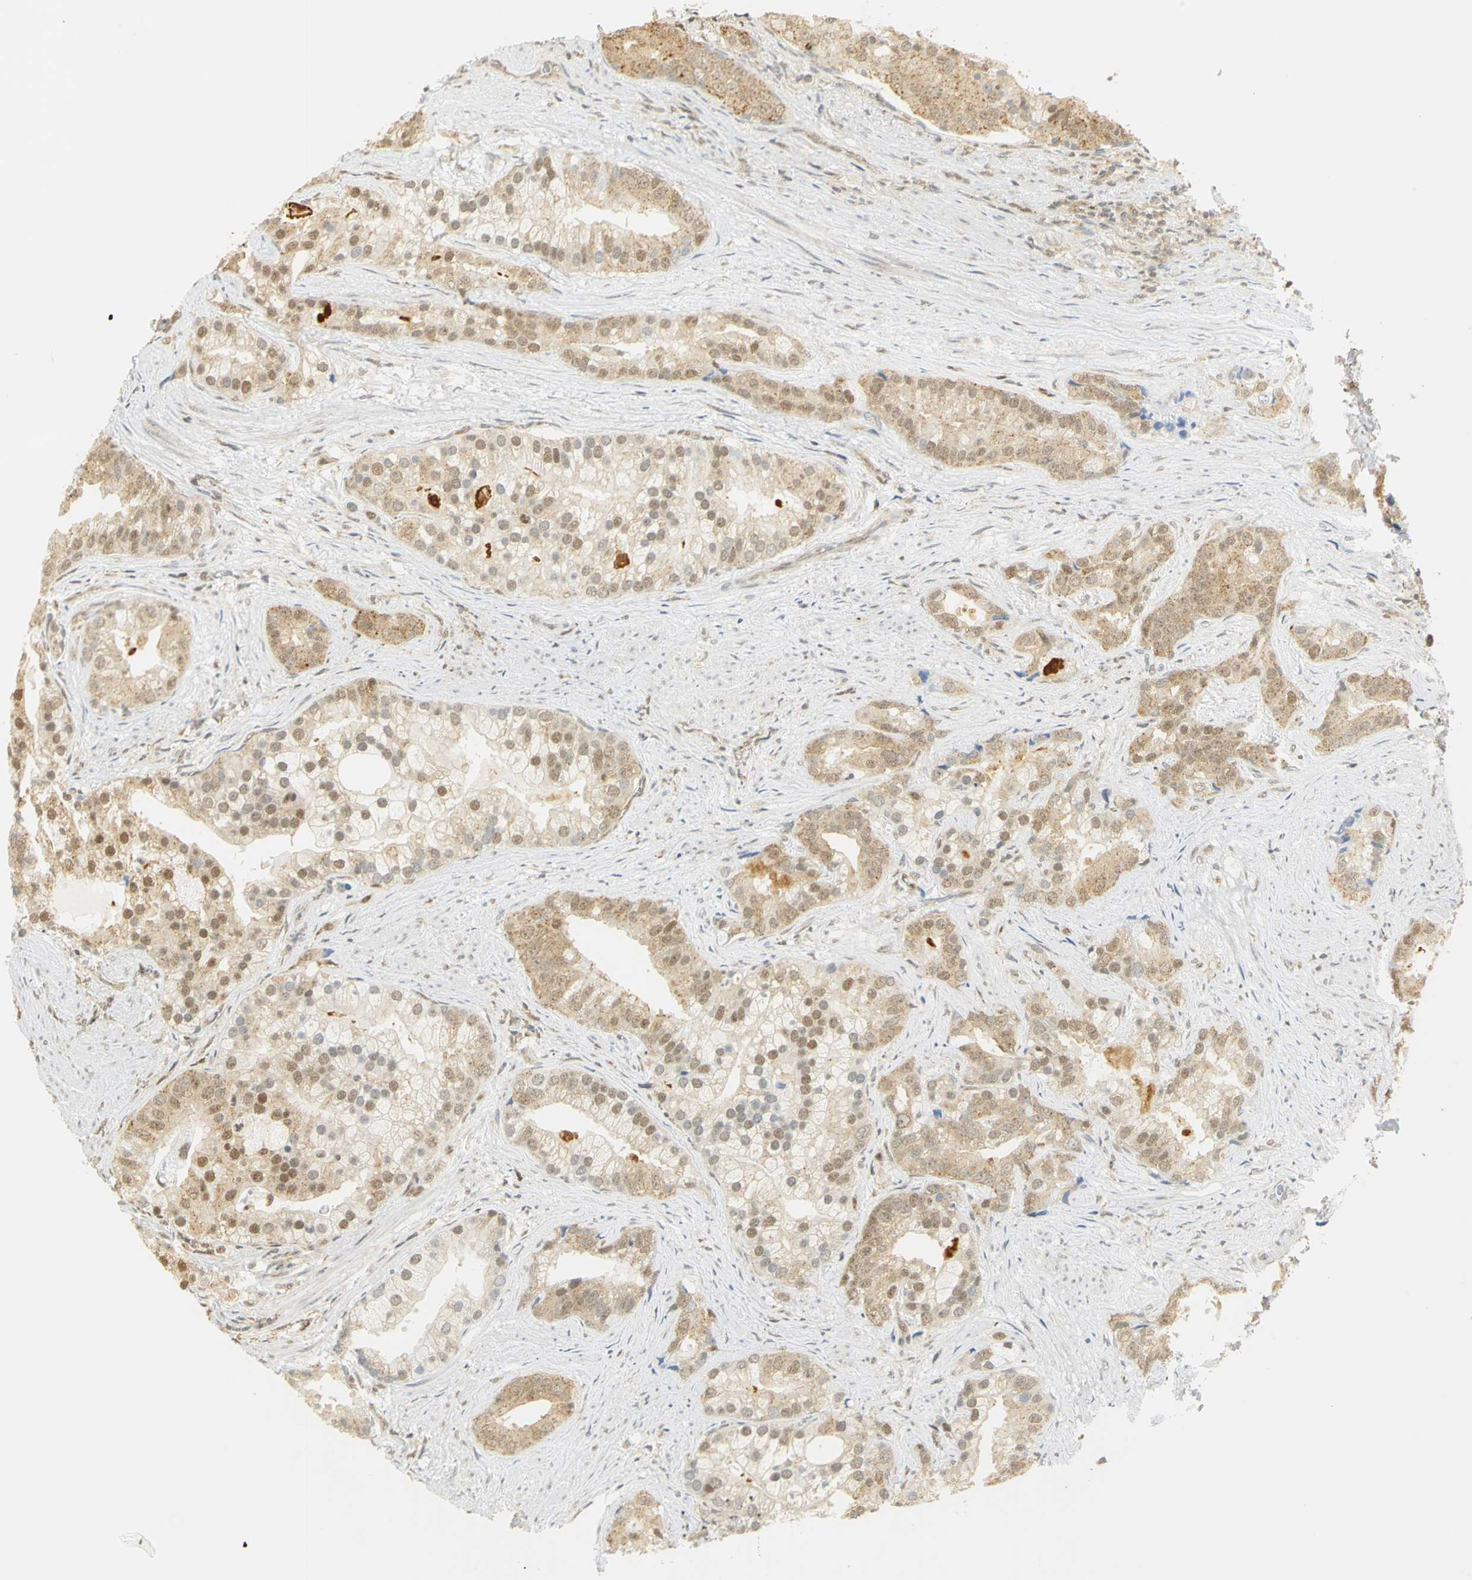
{"staining": {"intensity": "weak", "quantity": ">75%", "location": "cytoplasmic/membranous,nuclear"}, "tissue": "prostate cancer", "cell_type": "Tumor cells", "image_type": "cancer", "snomed": [{"axis": "morphology", "description": "Adenocarcinoma, Low grade"}, {"axis": "topography", "description": "Prostate"}], "caption": "Prostate cancer (adenocarcinoma (low-grade)) was stained to show a protein in brown. There is low levels of weak cytoplasmic/membranous and nuclear expression in approximately >75% of tumor cells.", "gene": "DDX5", "patient": {"sex": "male", "age": 71}}